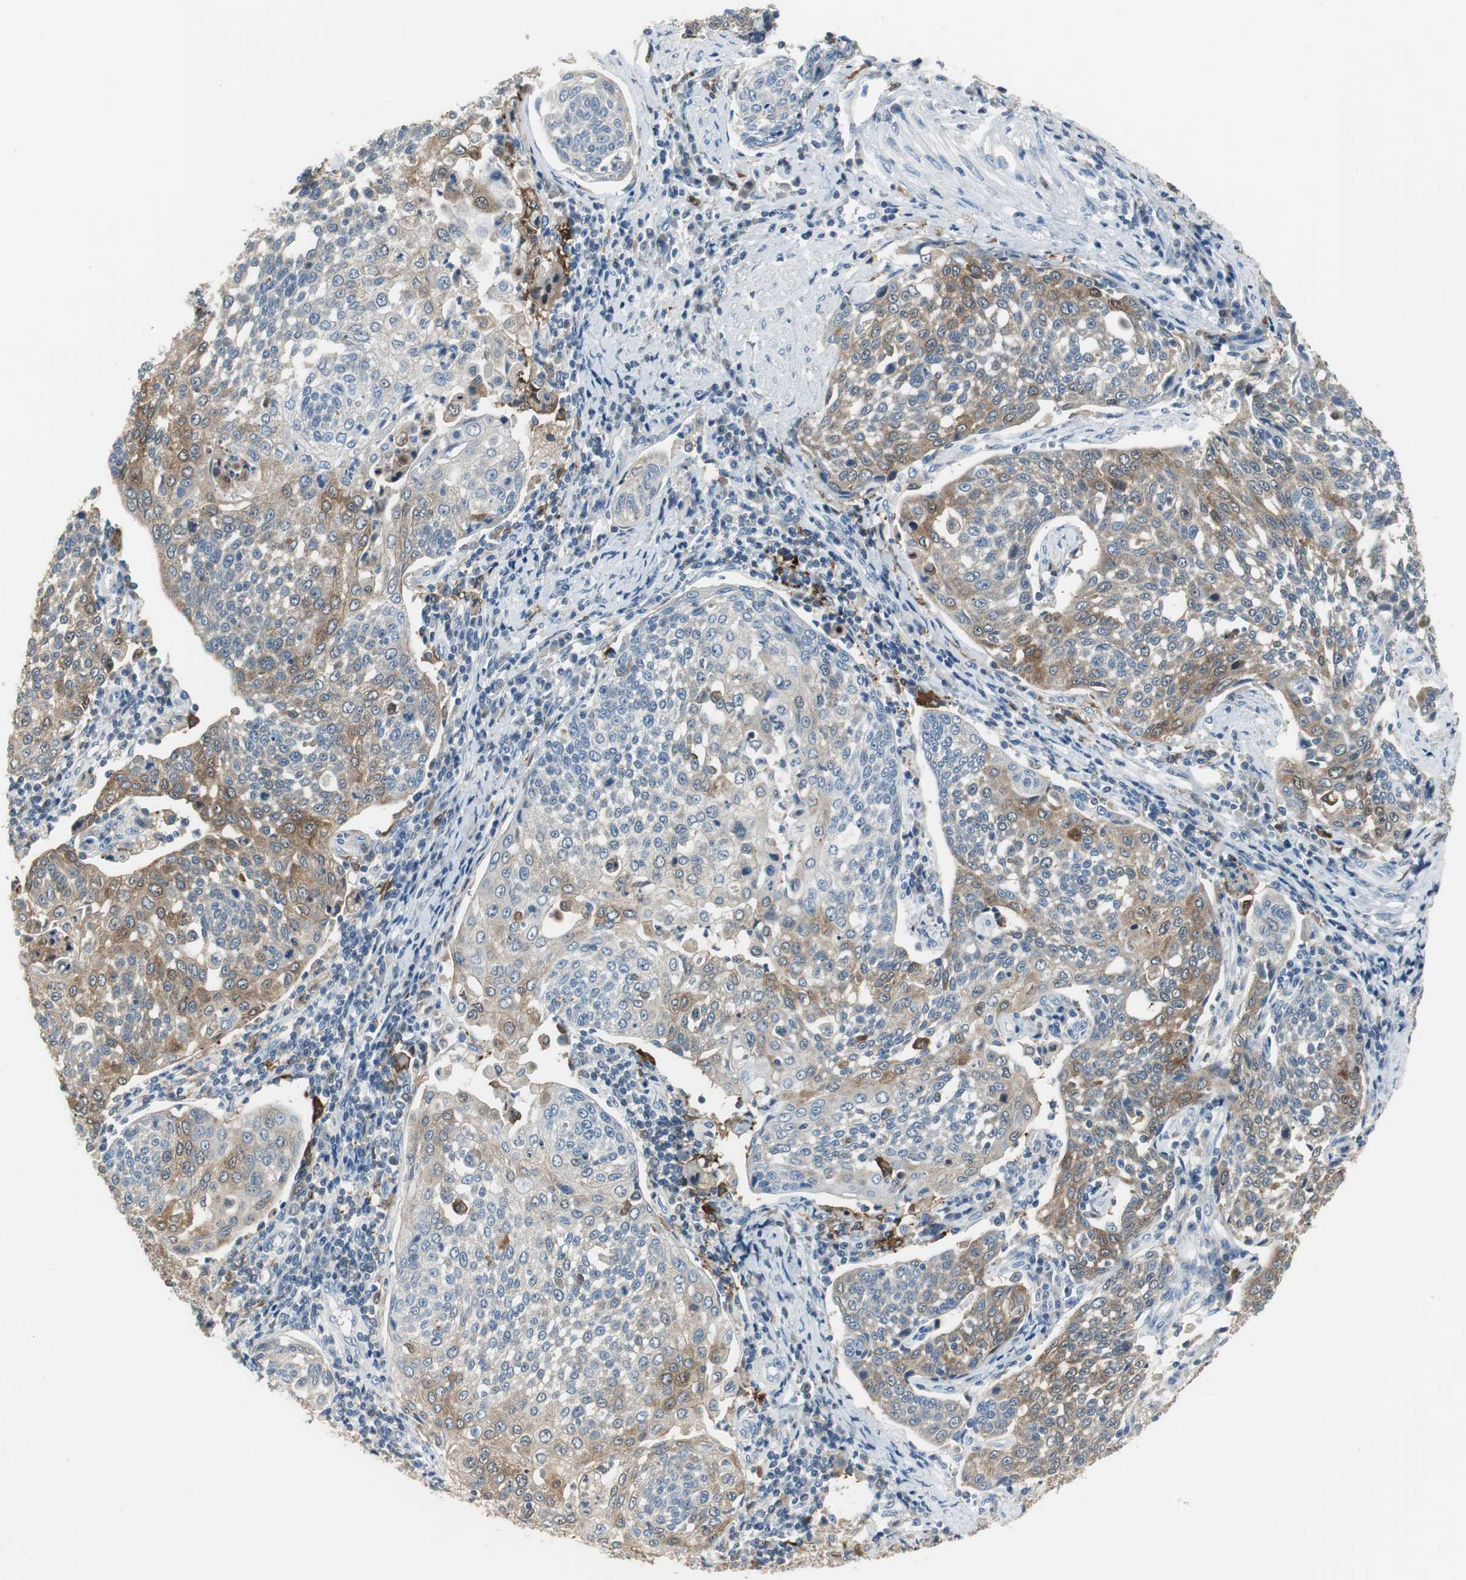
{"staining": {"intensity": "moderate", "quantity": "<25%", "location": "cytoplasmic/membranous"}, "tissue": "cervical cancer", "cell_type": "Tumor cells", "image_type": "cancer", "snomed": [{"axis": "morphology", "description": "Squamous cell carcinoma, NOS"}, {"axis": "topography", "description": "Cervix"}], "caption": "This image reveals squamous cell carcinoma (cervical) stained with immunohistochemistry to label a protein in brown. The cytoplasmic/membranous of tumor cells show moderate positivity for the protein. Nuclei are counter-stained blue.", "gene": "MSTO1", "patient": {"sex": "female", "age": 34}}